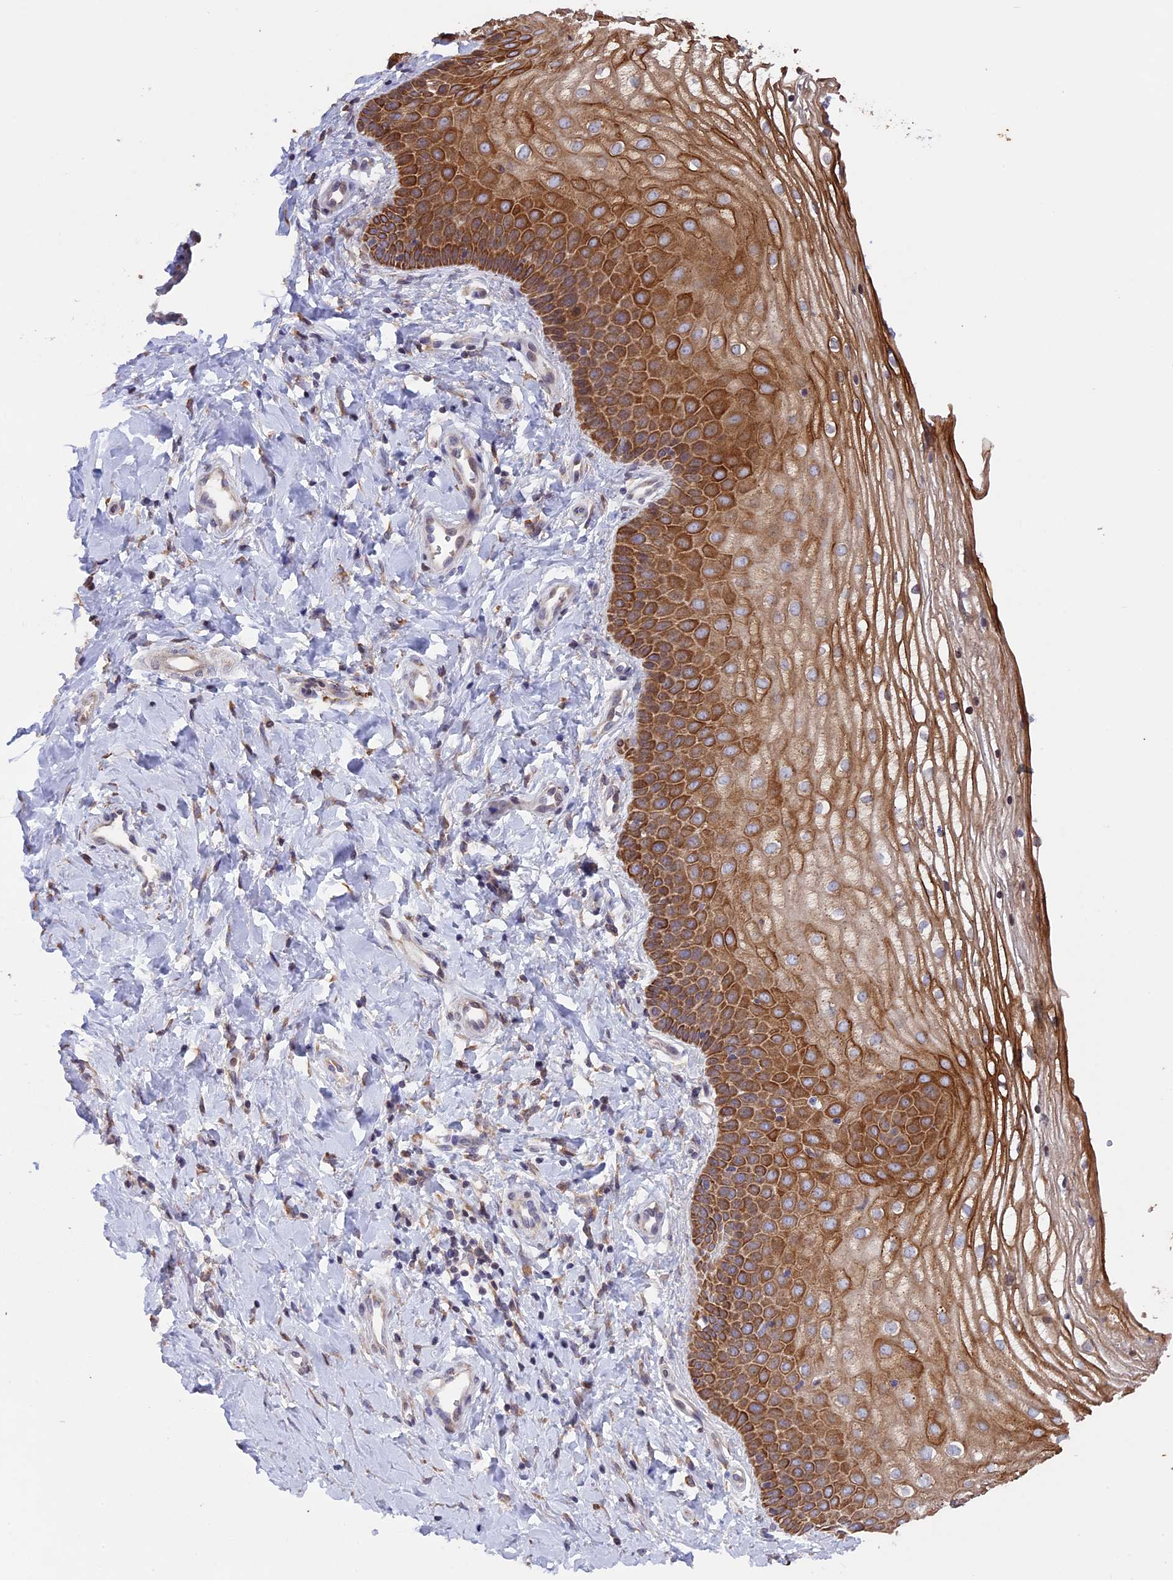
{"staining": {"intensity": "strong", "quantity": "25%-75%", "location": "cytoplasmic/membranous"}, "tissue": "vagina", "cell_type": "Squamous epithelial cells", "image_type": "normal", "snomed": [{"axis": "morphology", "description": "Normal tissue, NOS"}, {"axis": "topography", "description": "Vagina"}], "caption": "A micrograph of human vagina stained for a protein exhibits strong cytoplasmic/membranous brown staining in squamous epithelial cells.", "gene": "DMRTA2", "patient": {"sex": "female", "age": 68}}